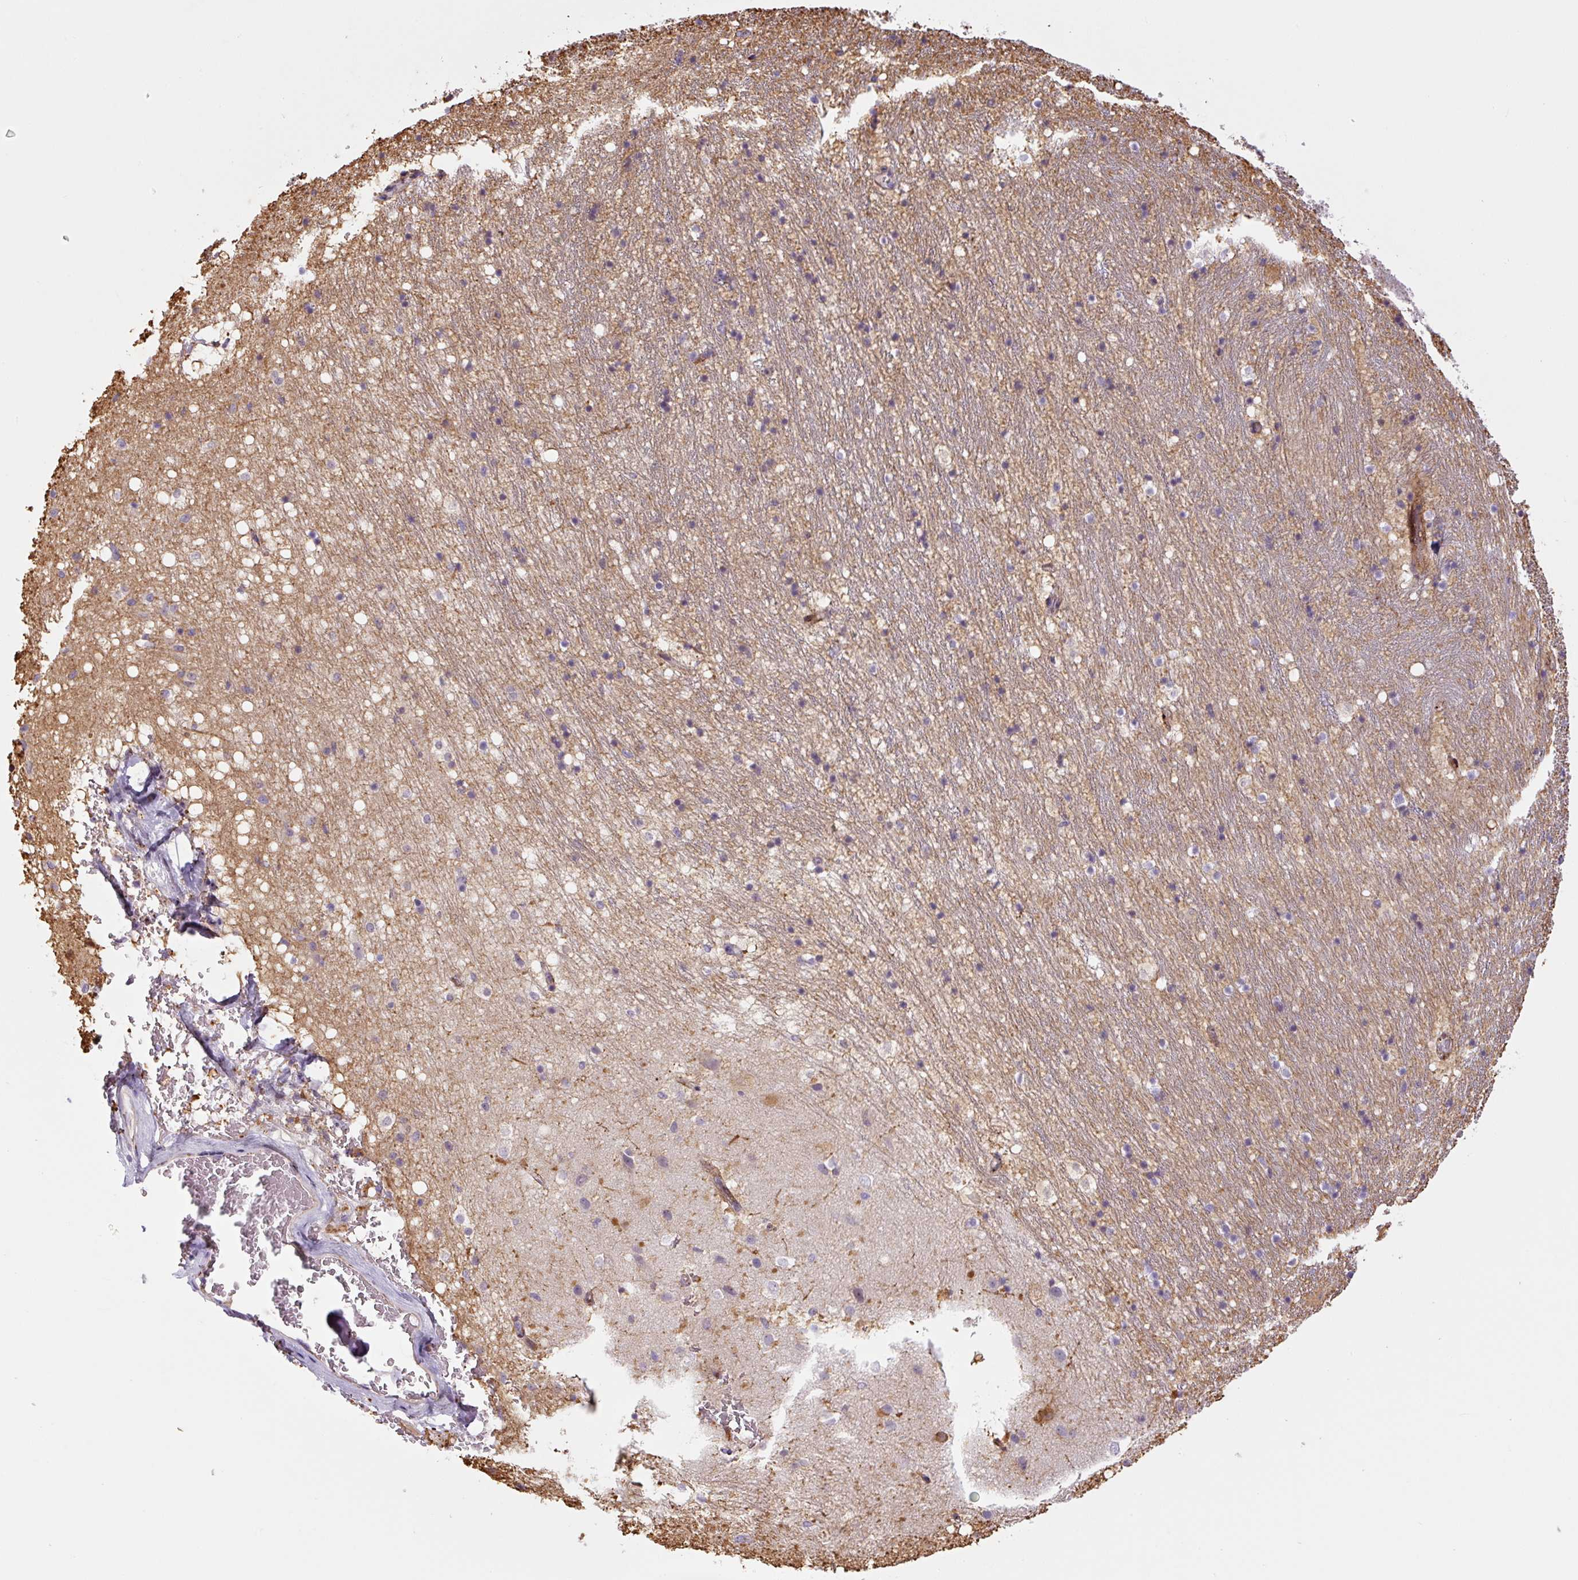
{"staining": {"intensity": "negative", "quantity": "none", "location": "none"}, "tissue": "caudate", "cell_type": "Glial cells", "image_type": "normal", "snomed": [{"axis": "morphology", "description": "Normal tissue, NOS"}, {"axis": "topography", "description": "Lateral ventricle wall"}], "caption": "Immunohistochemistry (IHC) of normal human caudate shows no expression in glial cells.", "gene": "DISP3", "patient": {"sex": "male", "age": 37}}